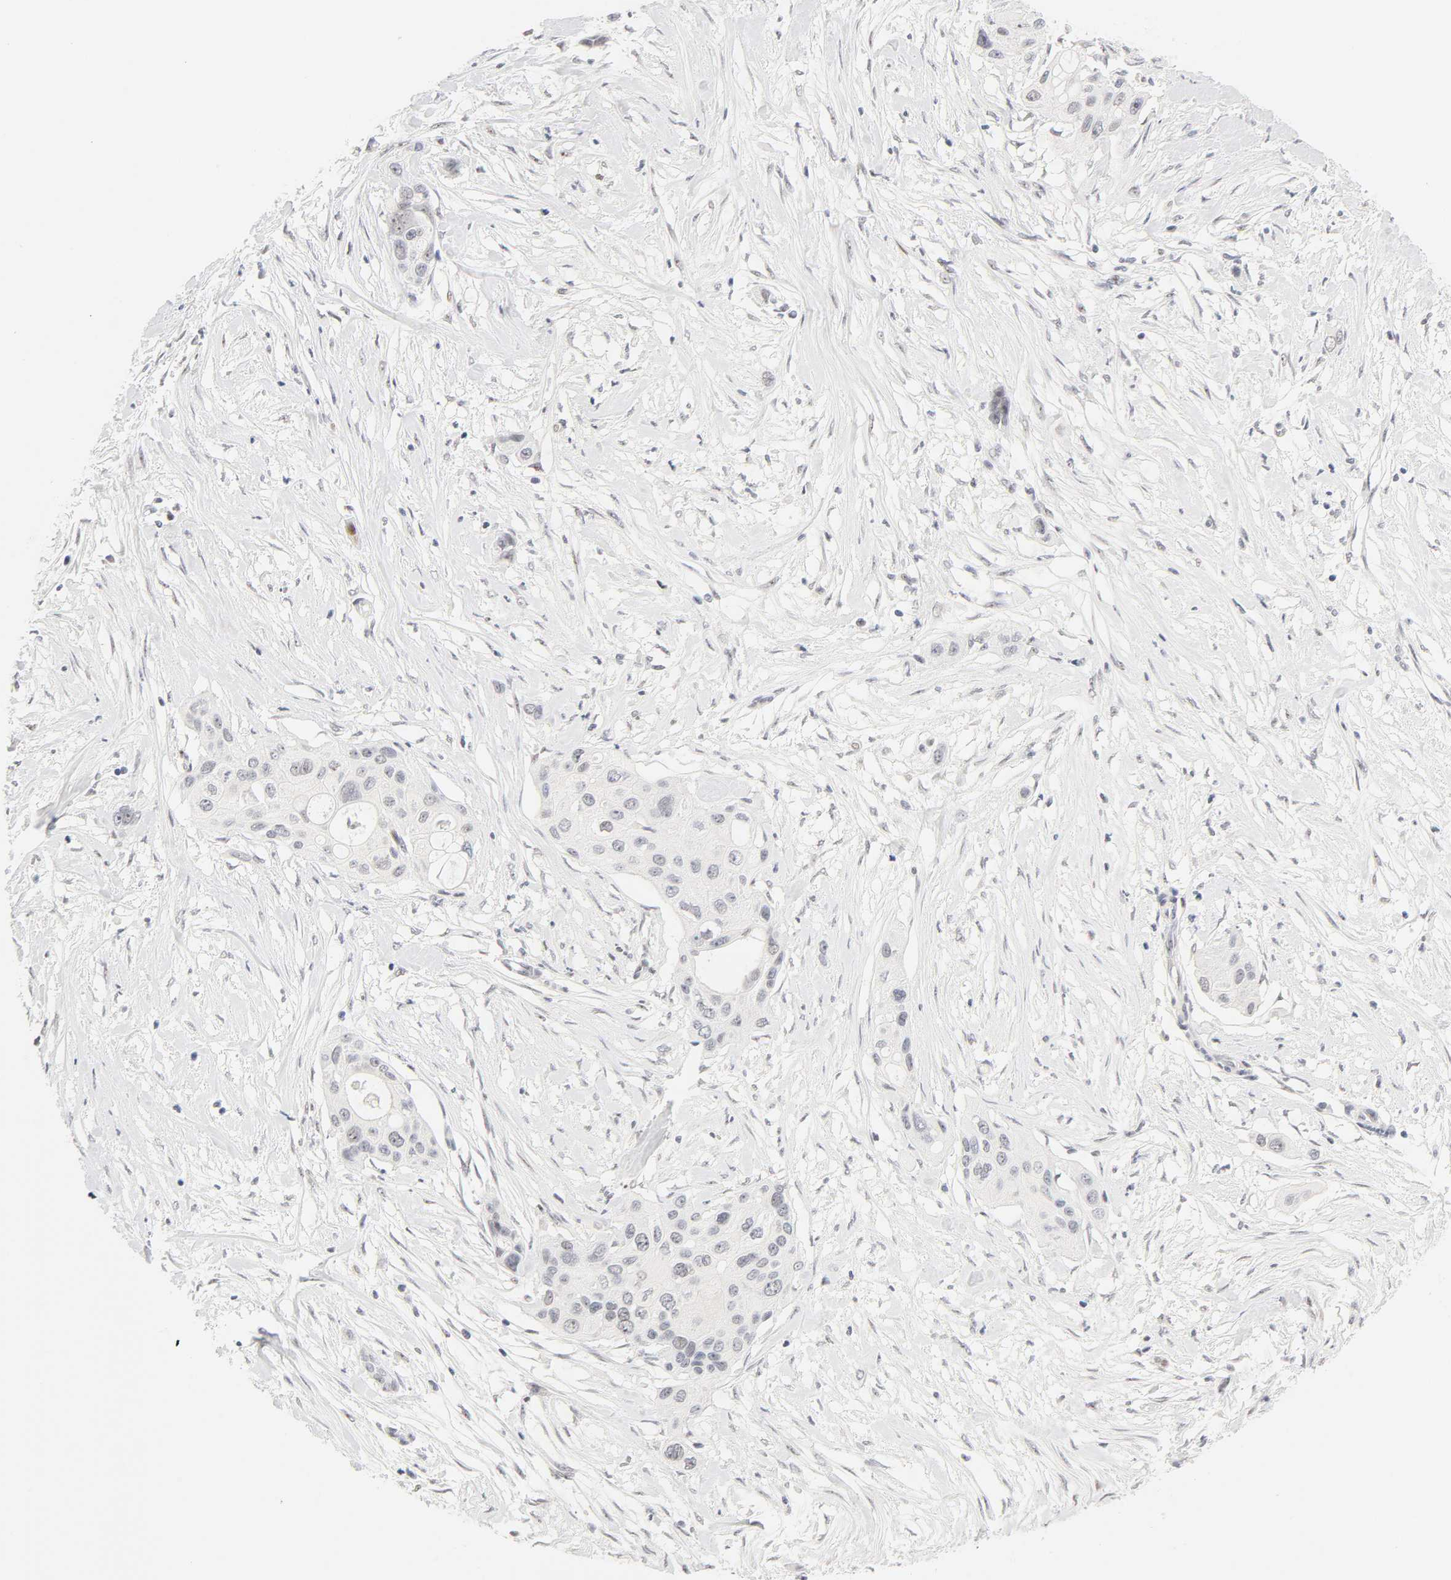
{"staining": {"intensity": "weak", "quantity": "<25%", "location": "nuclear"}, "tissue": "pancreatic cancer", "cell_type": "Tumor cells", "image_type": "cancer", "snomed": [{"axis": "morphology", "description": "Adenocarcinoma, NOS"}, {"axis": "topography", "description": "Pancreas"}], "caption": "Immunohistochemical staining of adenocarcinoma (pancreatic) shows no significant expression in tumor cells.", "gene": "MNAT1", "patient": {"sex": "female", "age": 60}}